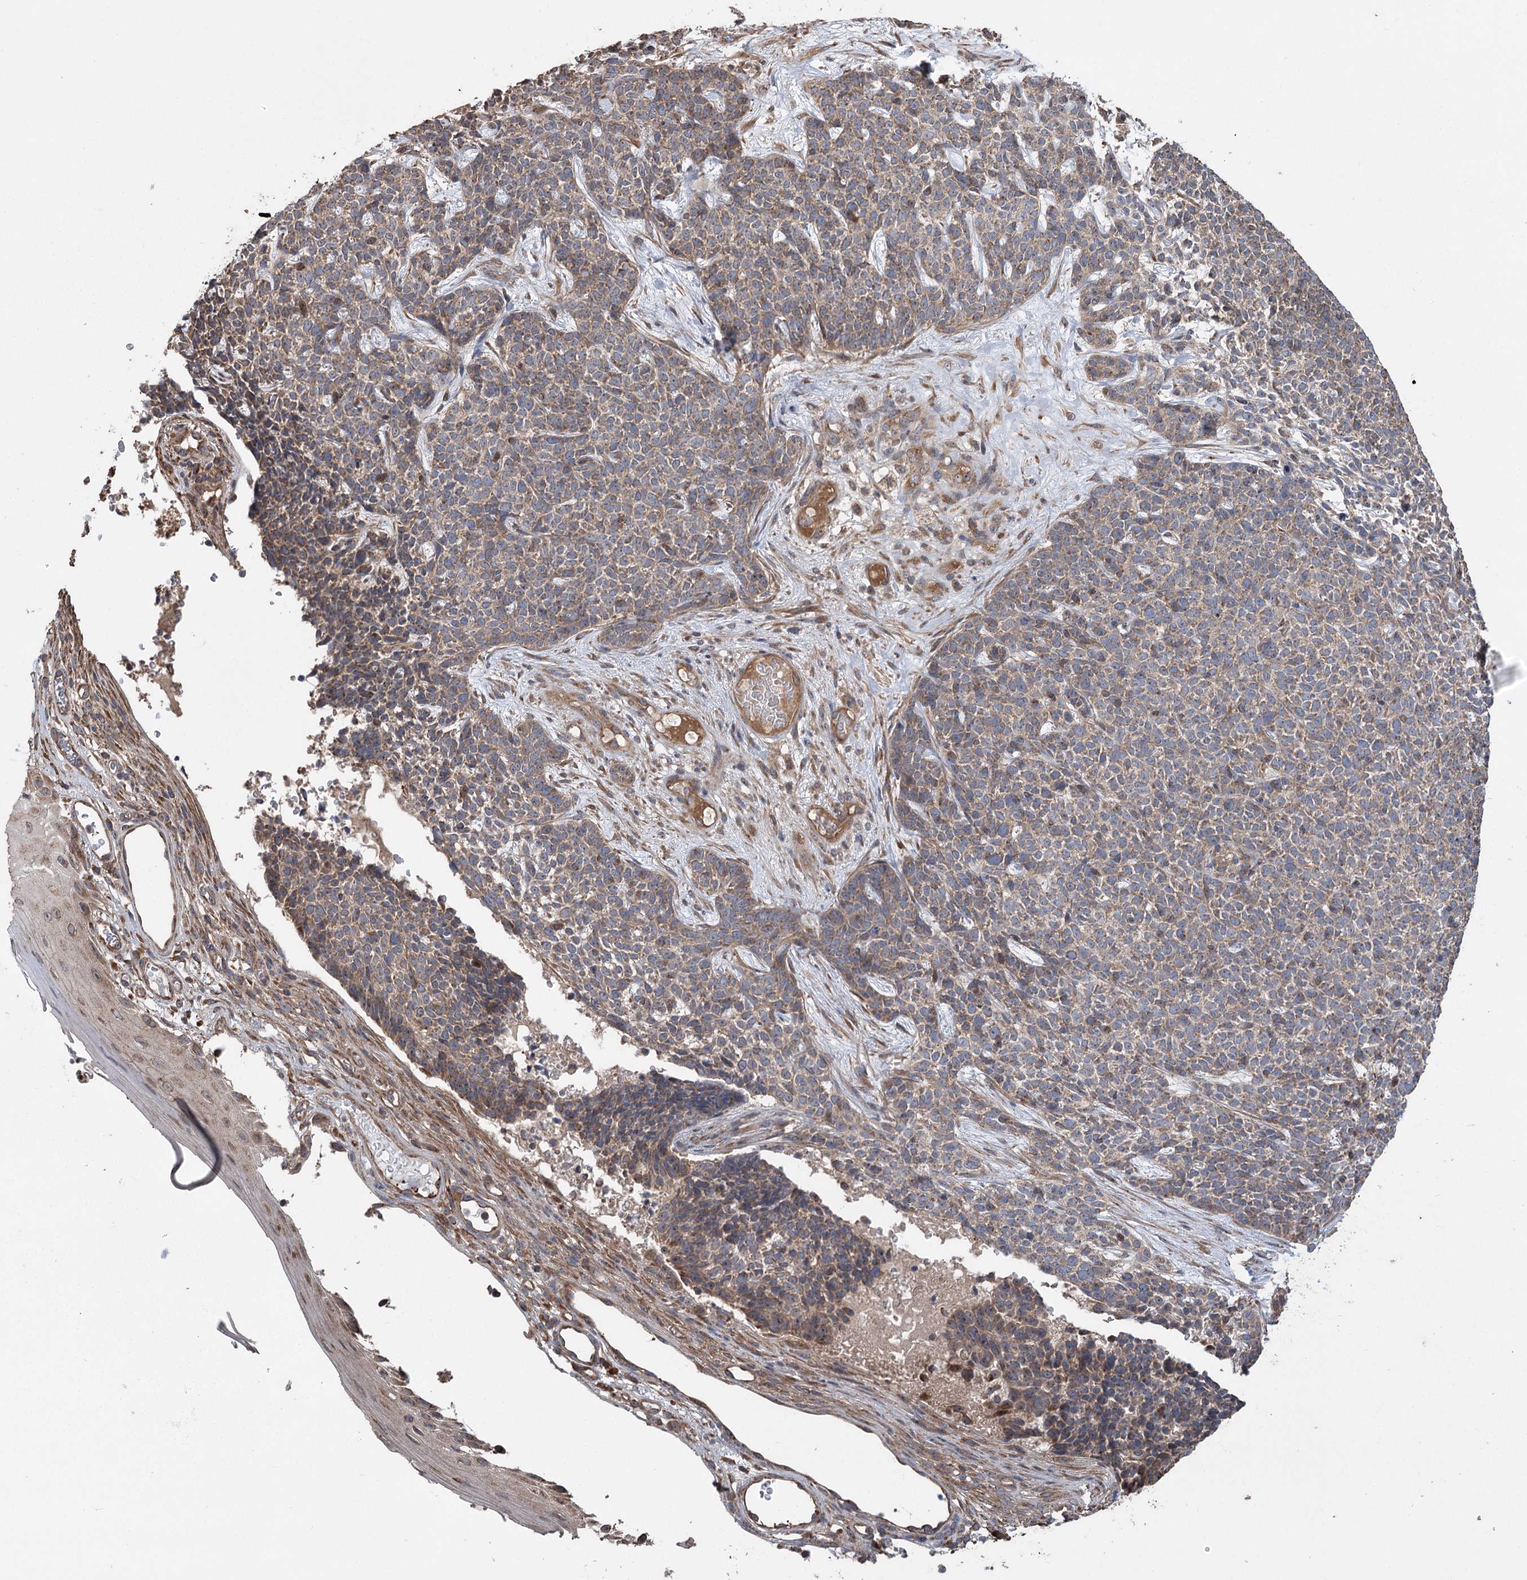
{"staining": {"intensity": "moderate", "quantity": ">75%", "location": "cytoplasmic/membranous"}, "tissue": "skin cancer", "cell_type": "Tumor cells", "image_type": "cancer", "snomed": [{"axis": "morphology", "description": "Basal cell carcinoma"}, {"axis": "topography", "description": "Skin"}], "caption": "DAB immunohistochemical staining of human skin cancer (basal cell carcinoma) demonstrates moderate cytoplasmic/membranous protein staining in approximately >75% of tumor cells.", "gene": "RWDD4", "patient": {"sex": "female", "age": 84}}